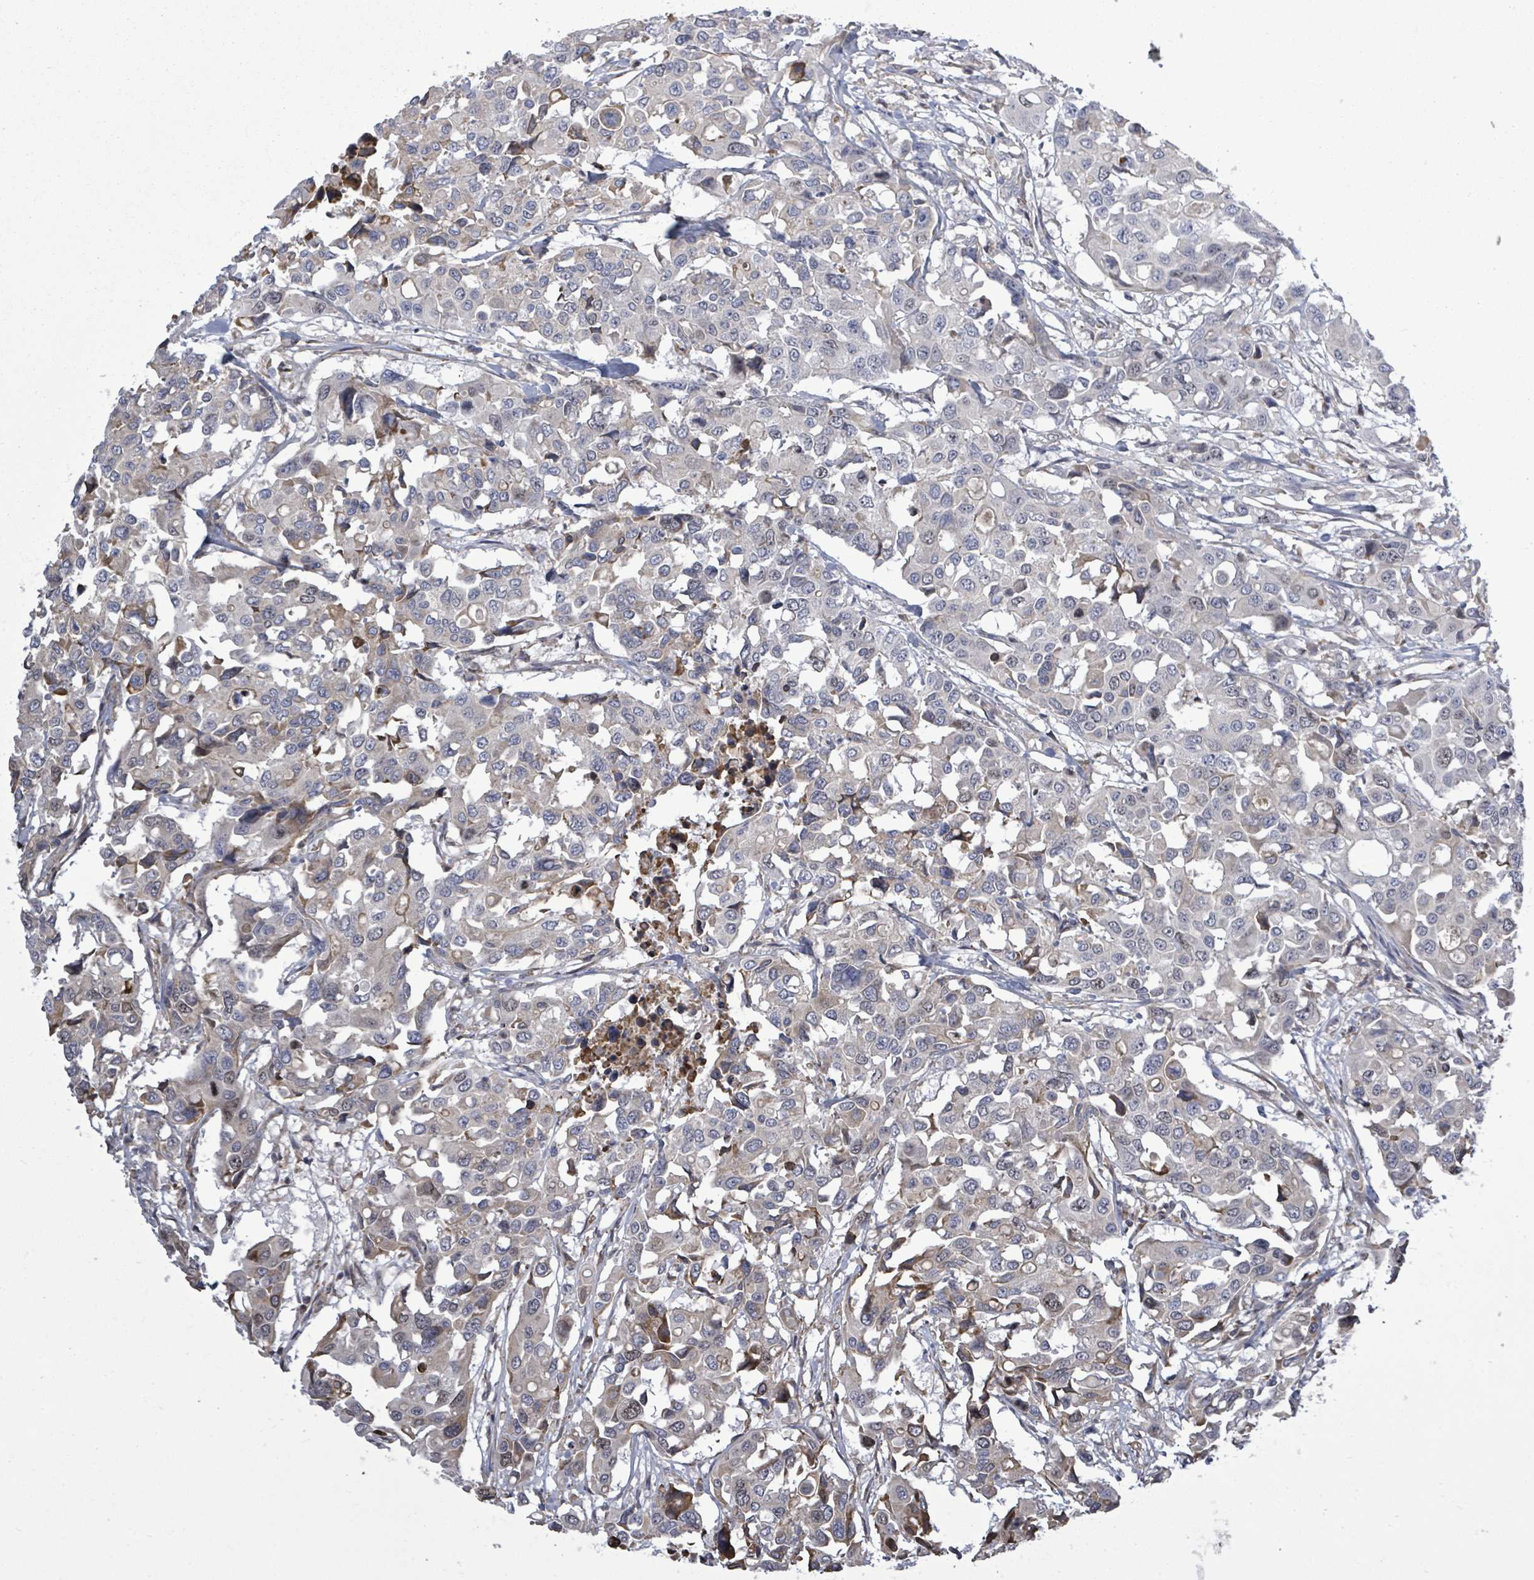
{"staining": {"intensity": "weak", "quantity": "<25%", "location": "cytoplasmic/membranous"}, "tissue": "colorectal cancer", "cell_type": "Tumor cells", "image_type": "cancer", "snomed": [{"axis": "morphology", "description": "Adenocarcinoma, NOS"}, {"axis": "topography", "description": "Colon"}], "caption": "Immunohistochemical staining of colorectal adenocarcinoma reveals no significant positivity in tumor cells. (DAB immunohistochemistry with hematoxylin counter stain).", "gene": "PAPSS1", "patient": {"sex": "male", "age": 77}}